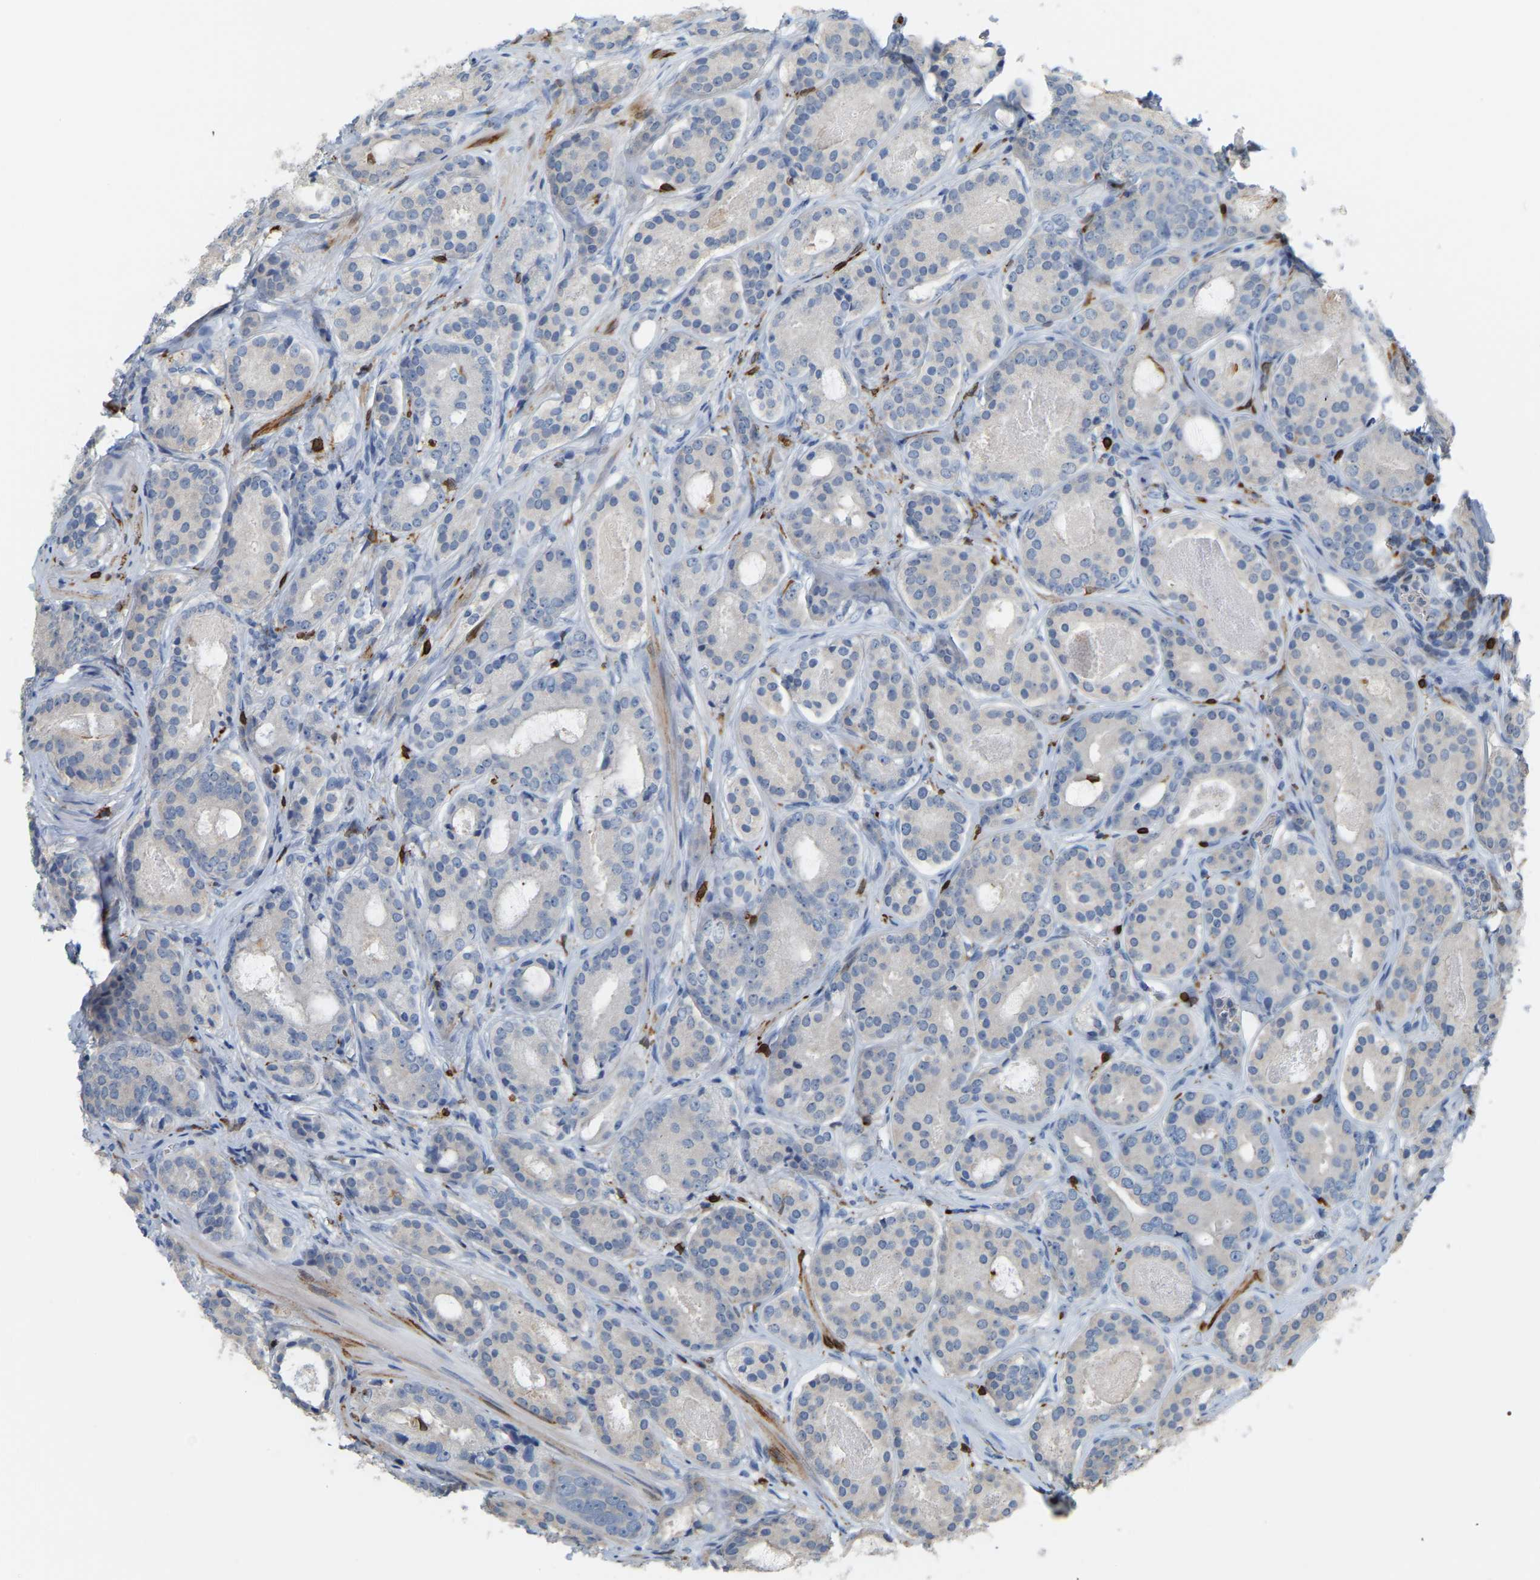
{"staining": {"intensity": "negative", "quantity": "none", "location": "none"}, "tissue": "prostate cancer", "cell_type": "Tumor cells", "image_type": "cancer", "snomed": [{"axis": "morphology", "description": "Adenocarcinoma, Low grade"}, {"axis": "topography", "description": "Prostate"}], "caption": "A high-resolution histopathology image shows IHC staining of prostate cancer, which displays no significant staining in tumor cells.", "gene": "PTGS1", "patient": {"sex": "male", "age": 69}}